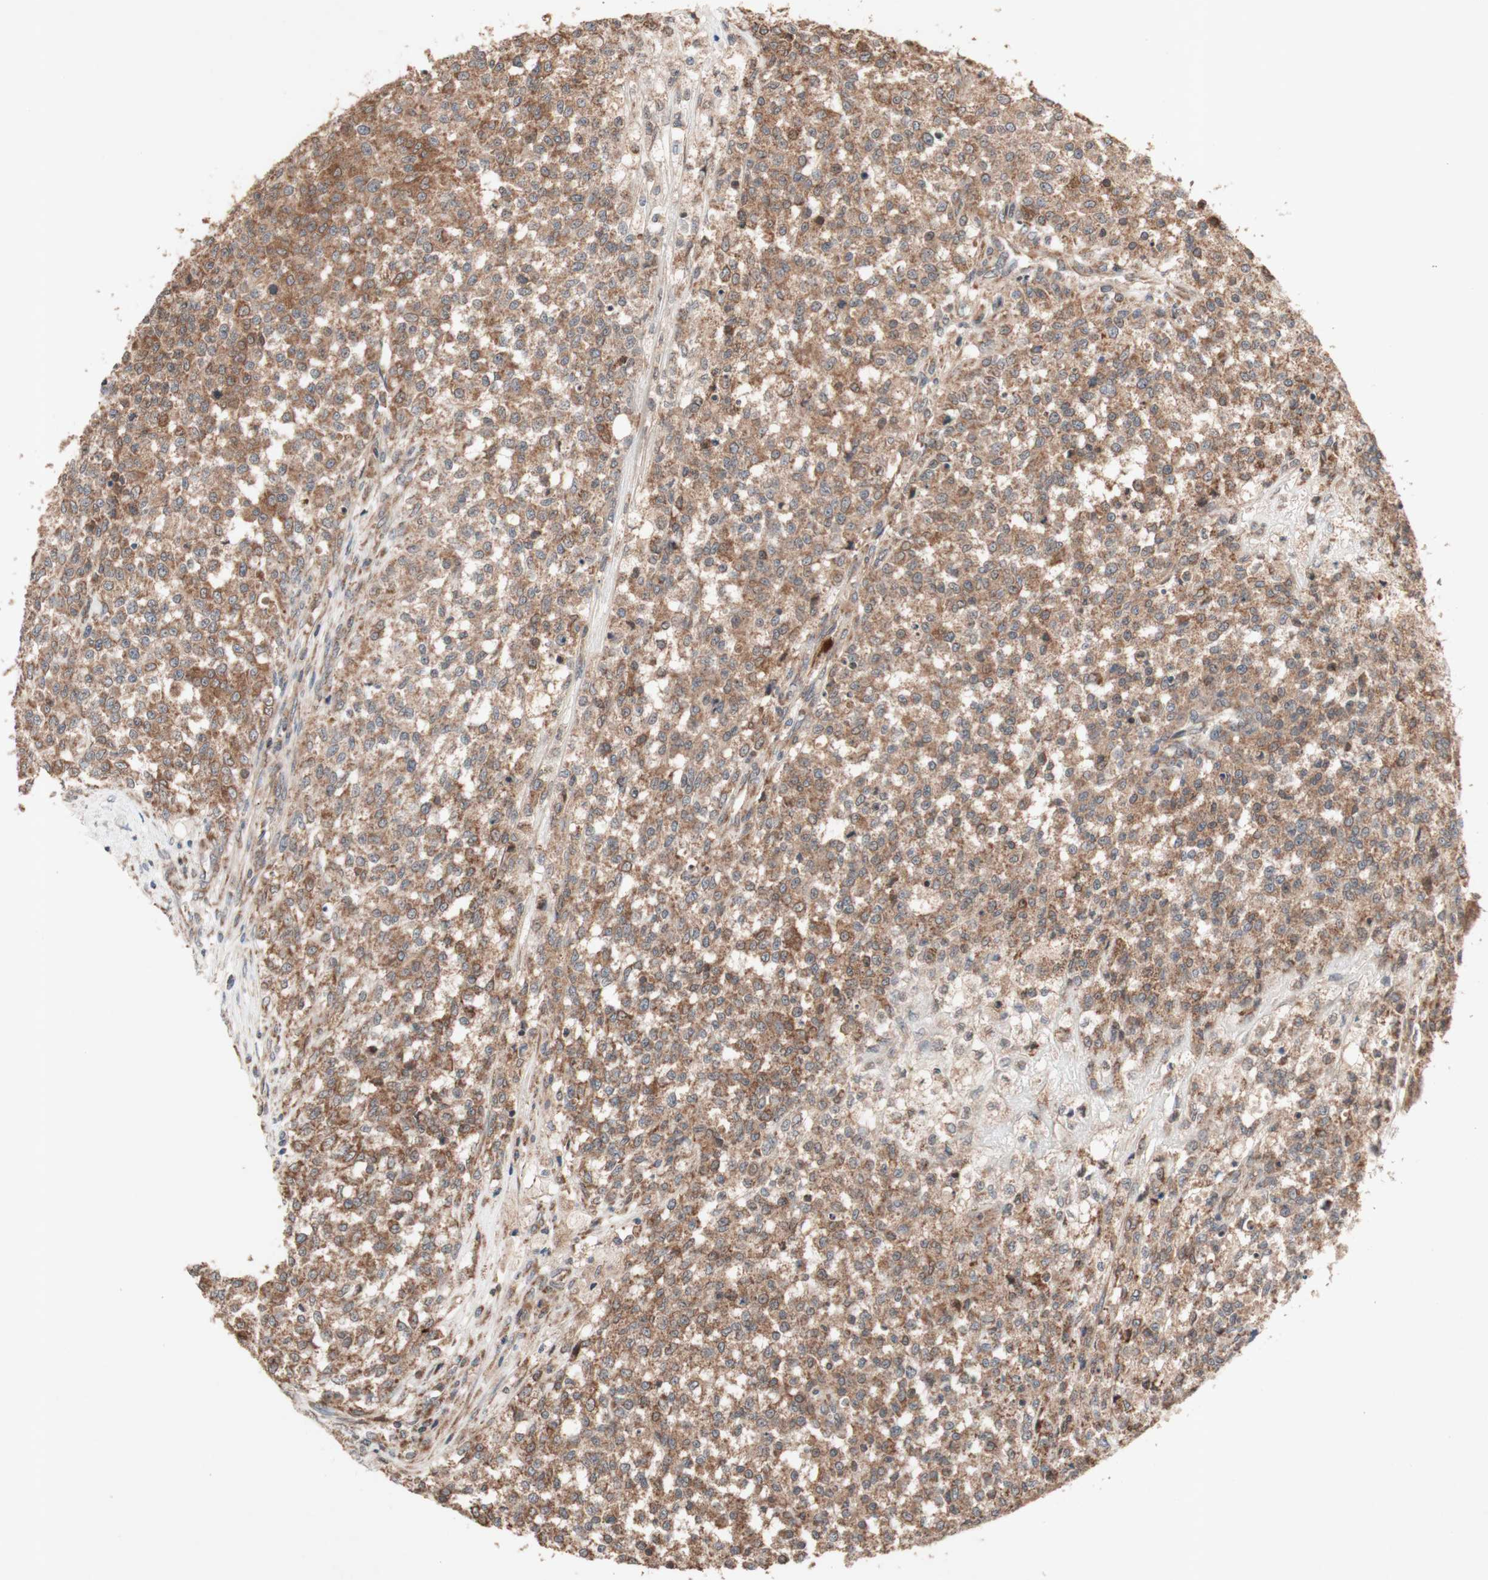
{"staining": {"intensity": "moderate", "quantity": ">75%", "location": "cytoplasmic/membranous"}, "tissue": "testis cancer", "cell_type": "Tumor cells", "image_type": "cancer", "snomed": [{"axis": "morphology", "description": "Seminoma, NOS"}, {"axis": "topography", "description": "Testis"}], "caption": "The immunohistochemical stain highlights moderate cytoplasmic/membranous expression in tumor cells of seminoma (testis) tissue.", "gene": "DDOST", "patient": {"sex": "male", "age": 59}}